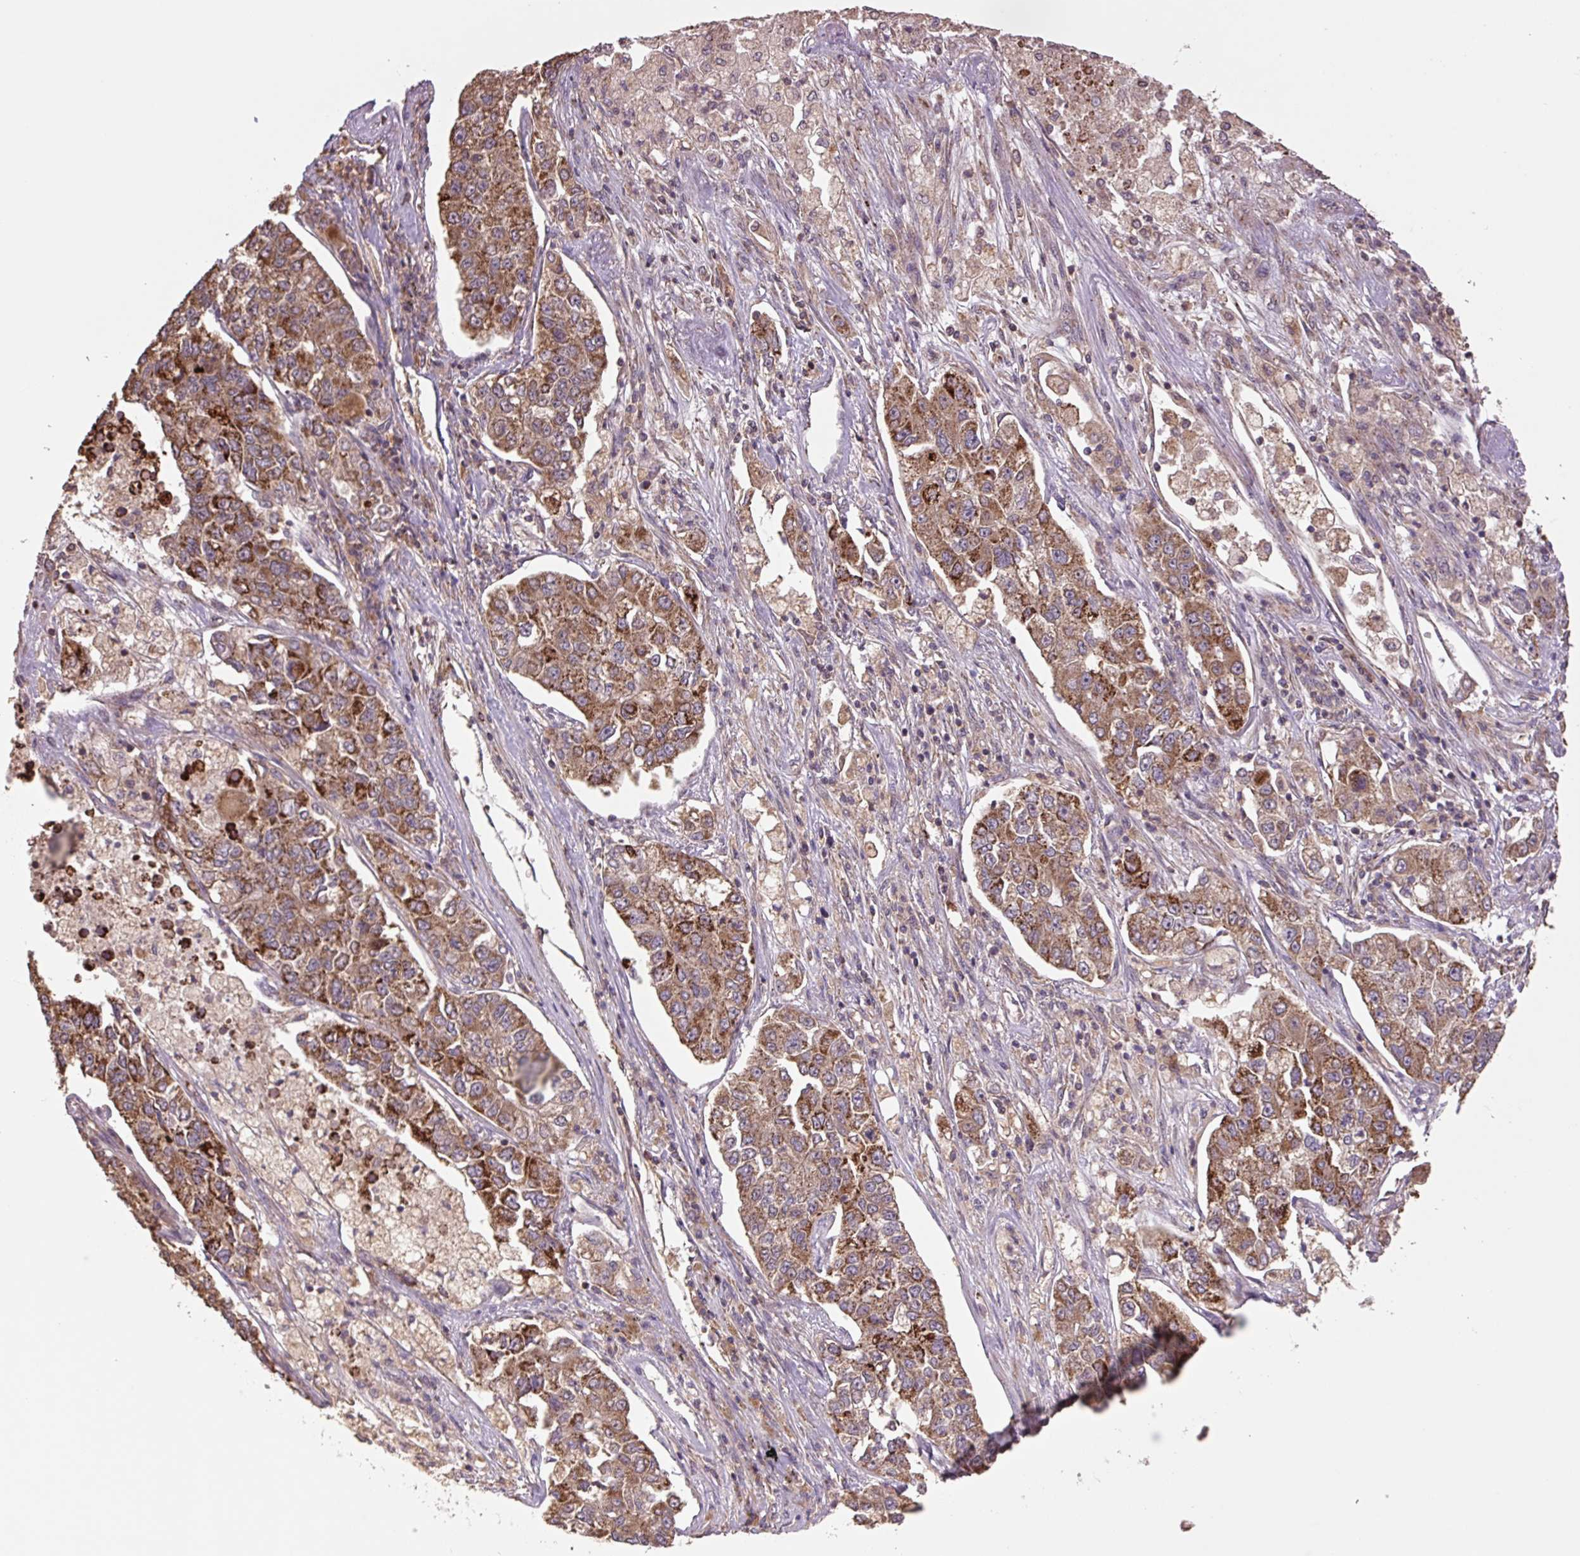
{"staining": {"intensity": "moderate", "quantity": ">75%", "location": "cytoplasmic/membranous"}, "tissue": "lung cancer", "cell_type": "Tumor cells", "image_type": "cancer", "snomed": [{"axis": "morphology", "description": "Adenocarcinoma, NOS"}, {"axis": "topography", "description": "Lung"}], "caption": "Immunohistochemistry (IHC) micrograph of human lung cancer stained for a protein (brown), which displays medium levels of moderate cytoplasmic/membranous positivity in approximately >75% of tumor cells.", "gene": "TMEM160", "patient": {"sex": "male", "age": 49}}